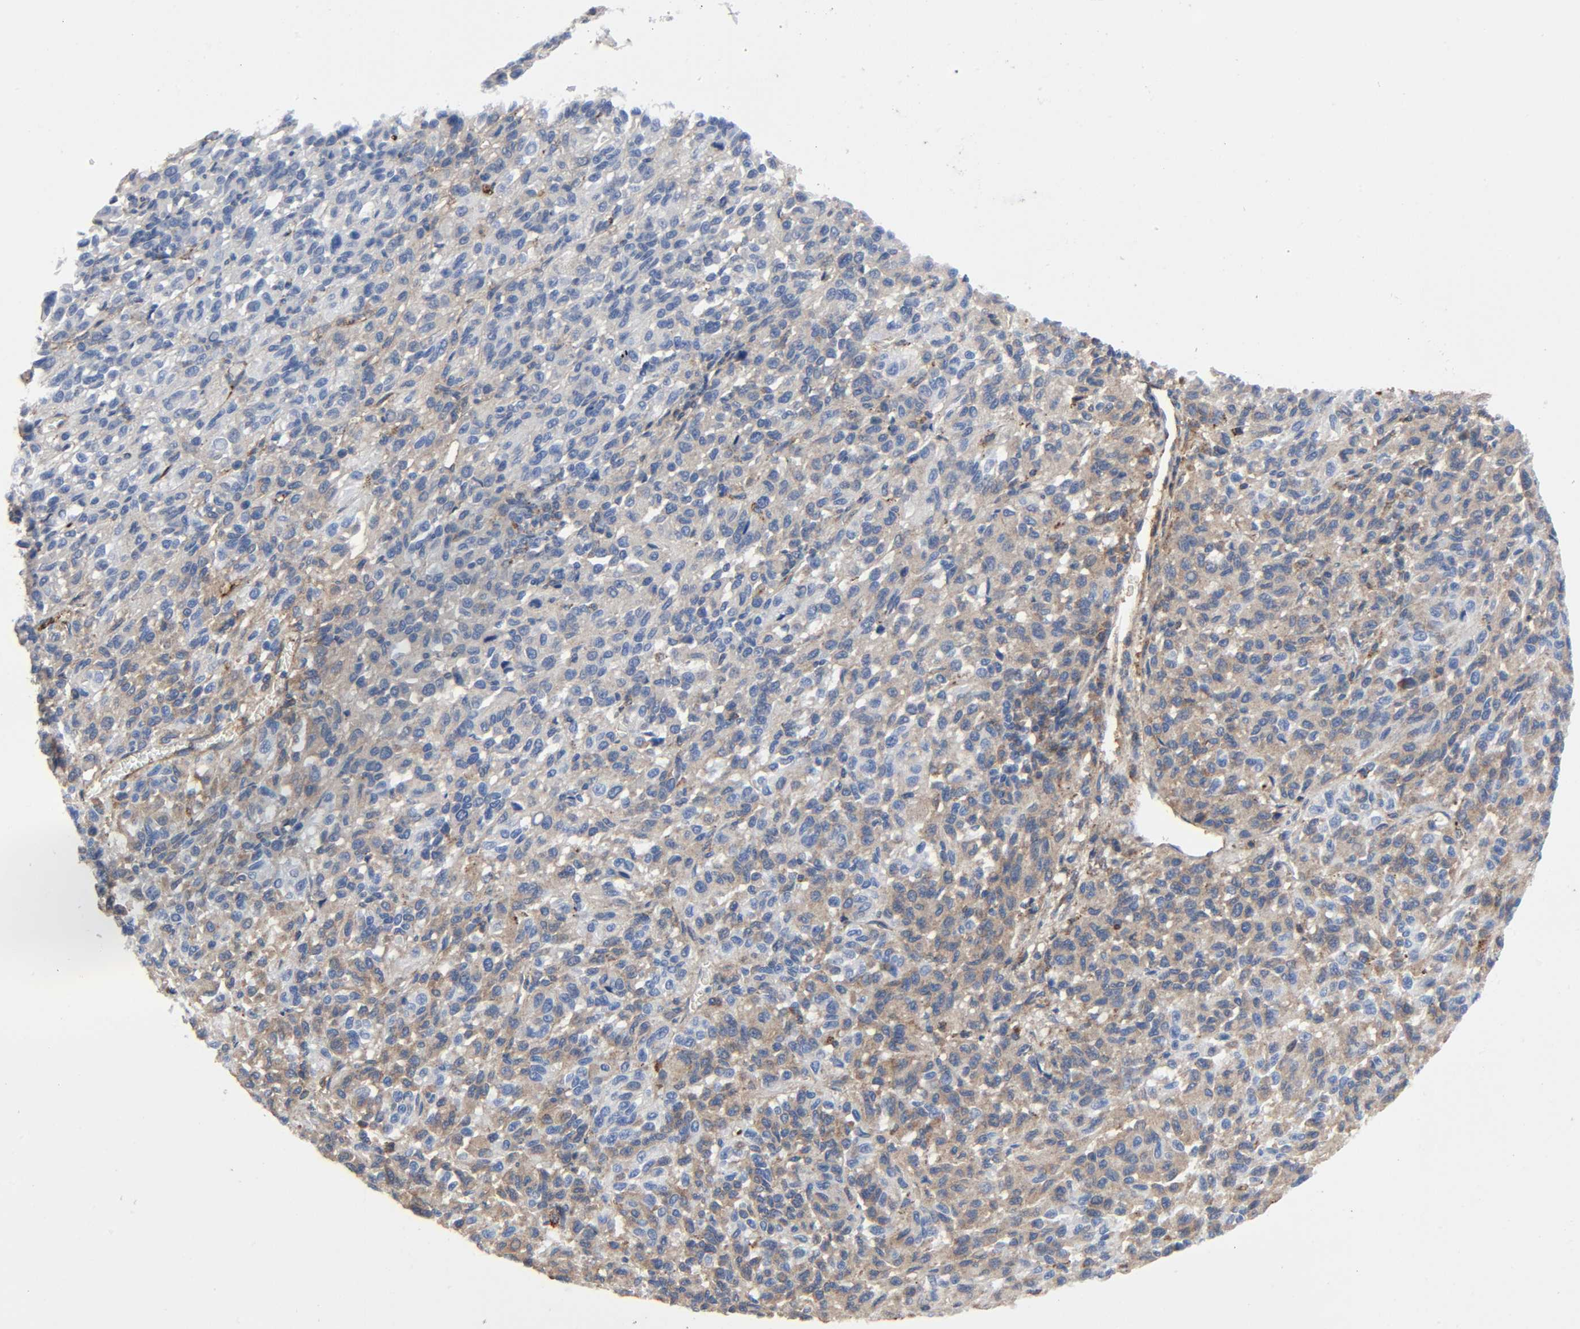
{"staining": {"intensity": "moderate", "quantity": "25%-75%", "location": "cytoplasmic/membranous"}, "tissue": "melanoma", "cell_type": "Tumor cells", "image_type": "cancer", "snomed": [{"axis": "morphology", "description": "Malignant melanoma, Metastatic site"}, {"axis": "topography", "description": "Lung"}], "caption": "Protein staining by immunohistochemistry exhibits moderate cytoplasmic/membranous expression in about 25%-75% of tumor cells in melanoma.", "gene": "C3", "patient": {"sex": "male", "age": 64}}